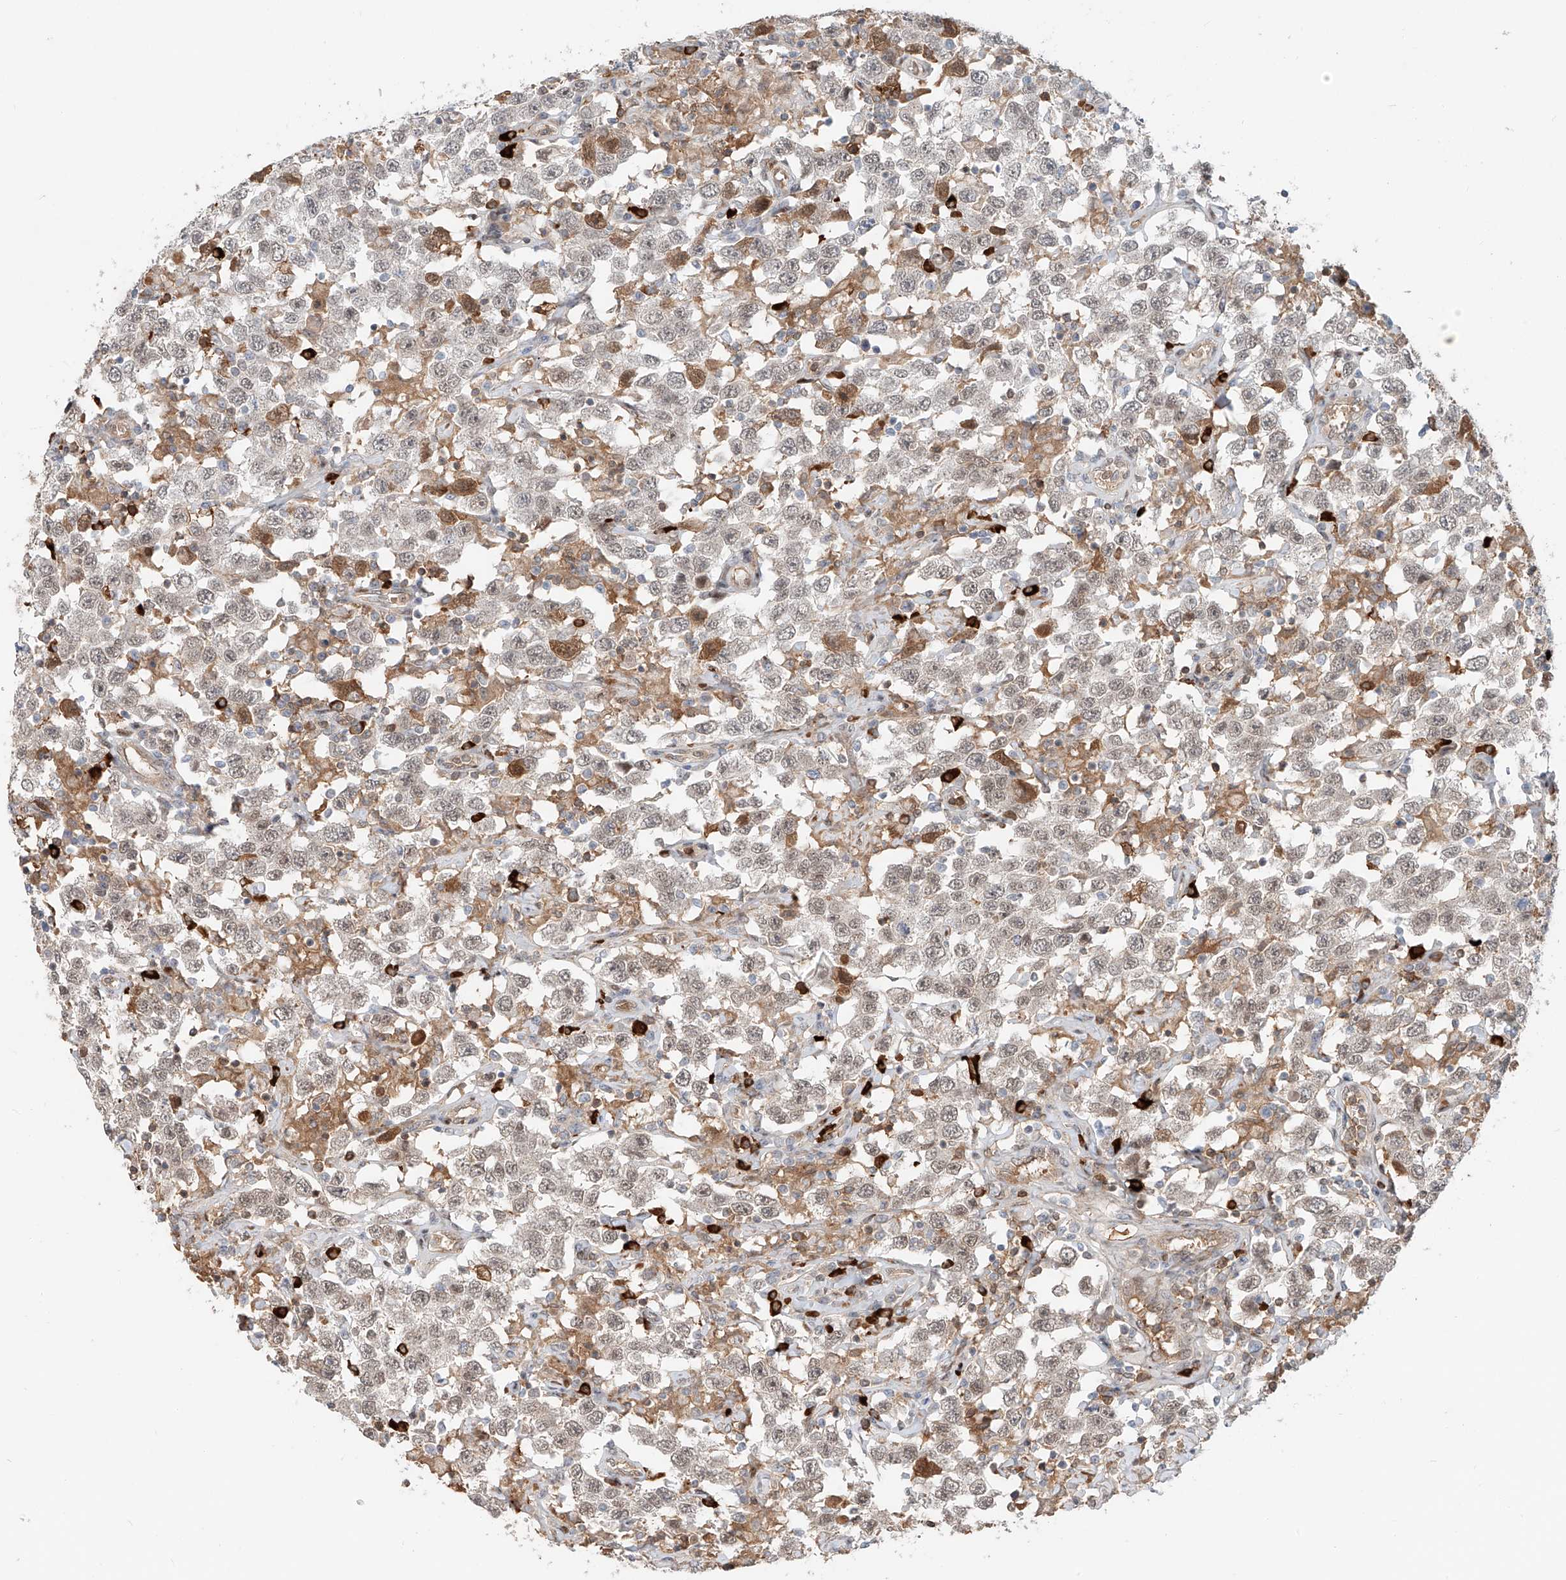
{"staining": {"intensity": "moderate", "quantity": "<25%", "location": "cytoplasmic/membranous,nuclear"}, "tissue": "testis cancer", "cell_type": "Tumor cells", "image_type": "cancer", "snomed": [{"axis": "morphology", "description": "Seminoma, NOS"}, {"axis": "topography", "description": "Testis"}], "caption": "Immunohistochemical staining of human testis cancer (seminoma) displays moderate cytoplasmic/membranous and nuclear protein expression in about <25% of tumor cells.", "gene": "CEP162", "patient": {"sex": "male", "age": 41}}